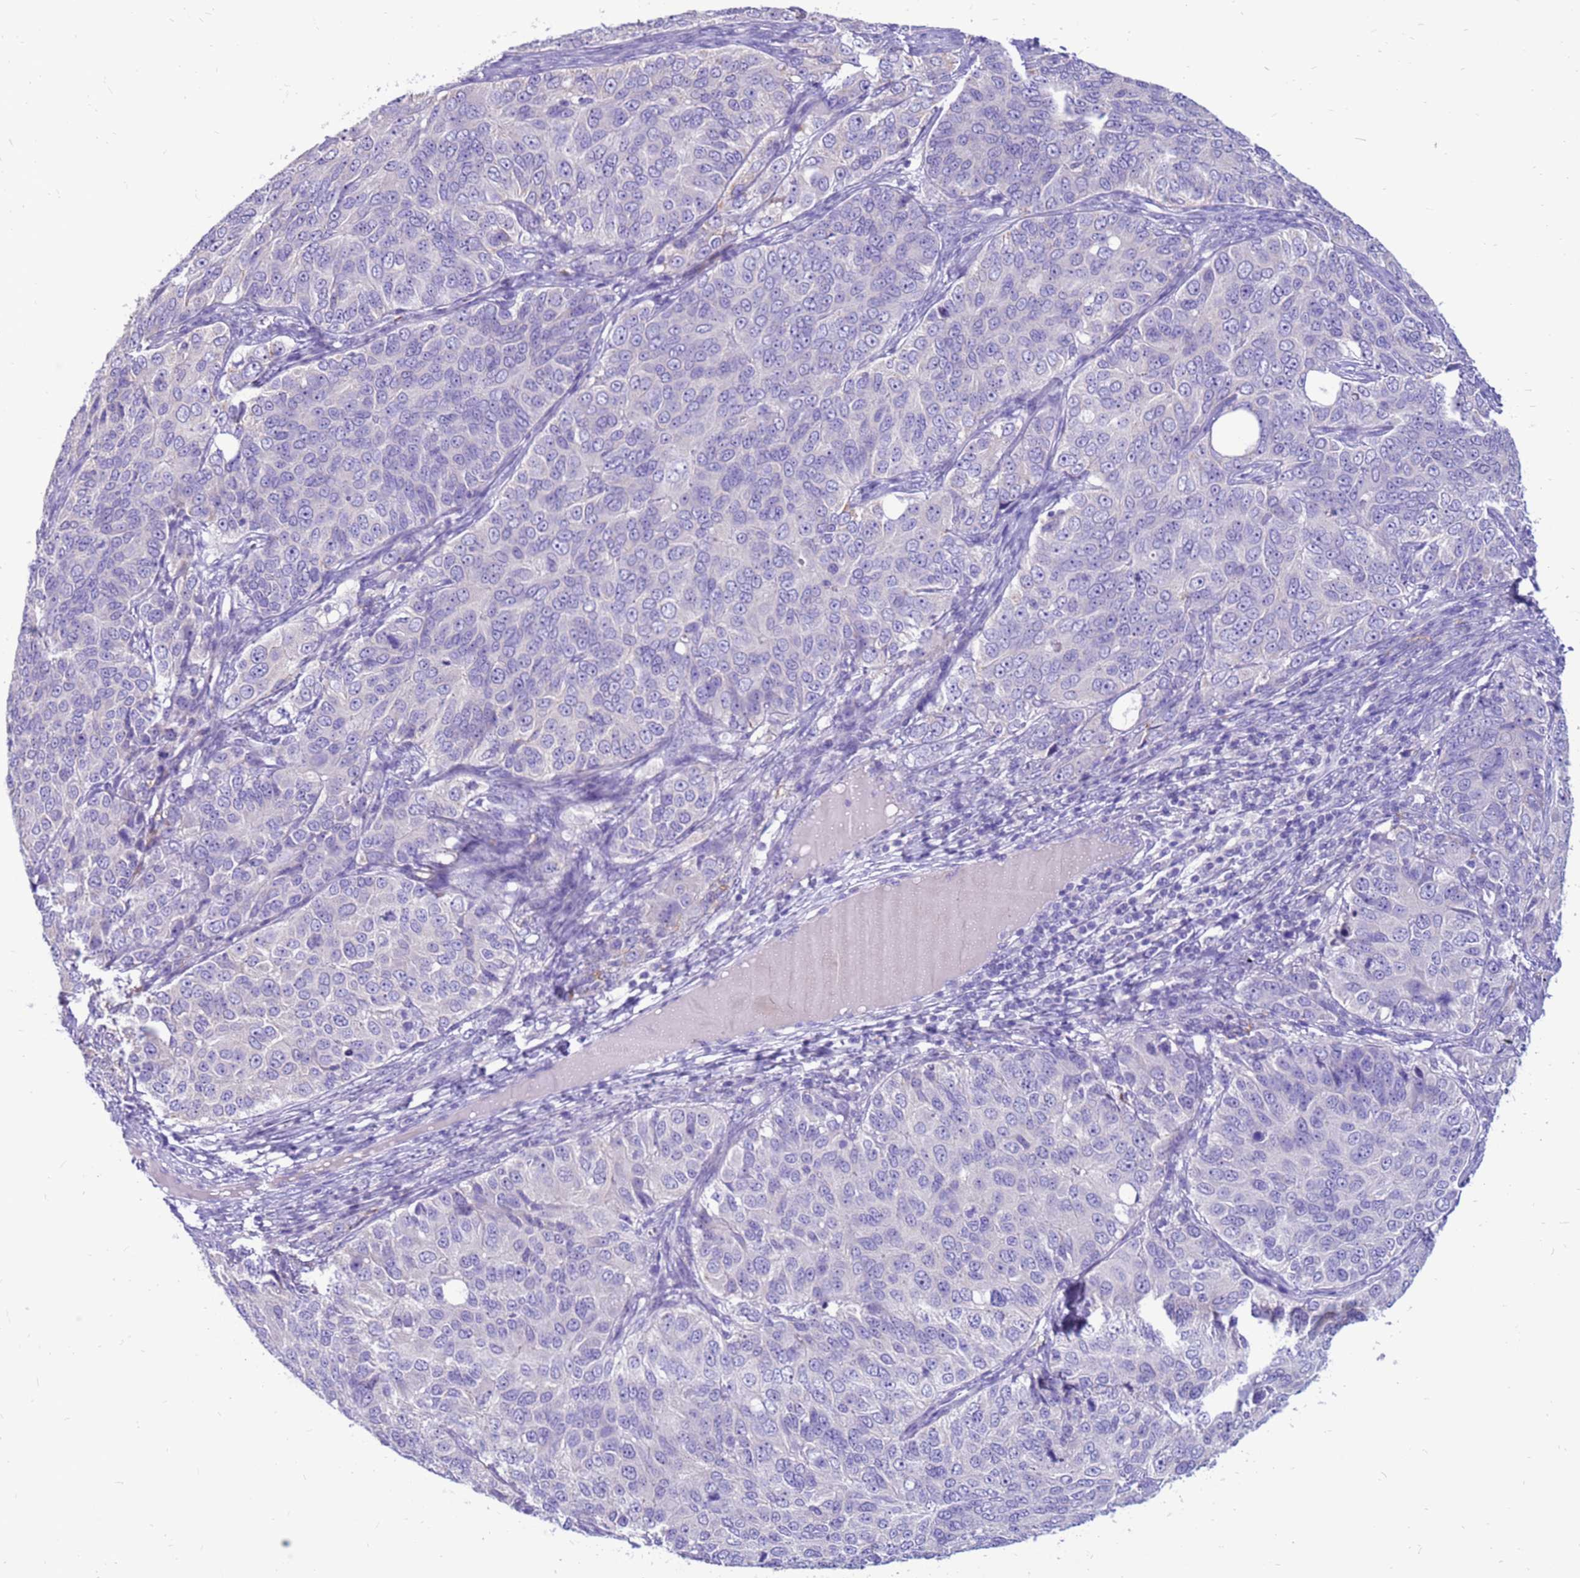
{"staining": {"intensity": "negative", "quantity": "none", "location": "none"}, "tissue": "ovarian cancer", "cell_type": "Tumor cells", "image_type": "cancer", "snomed": [{"axis": "morphology", "description": "Carcinoma, endometroid"}, {"axis": "topography", "description": "Ovary"}], "caption": "Protein analysis of ovarian cancer demonstrates no significant positivity in tumor cells.", "gene": "PDE10A", "patient": {"sex": "female", "age": 51}}